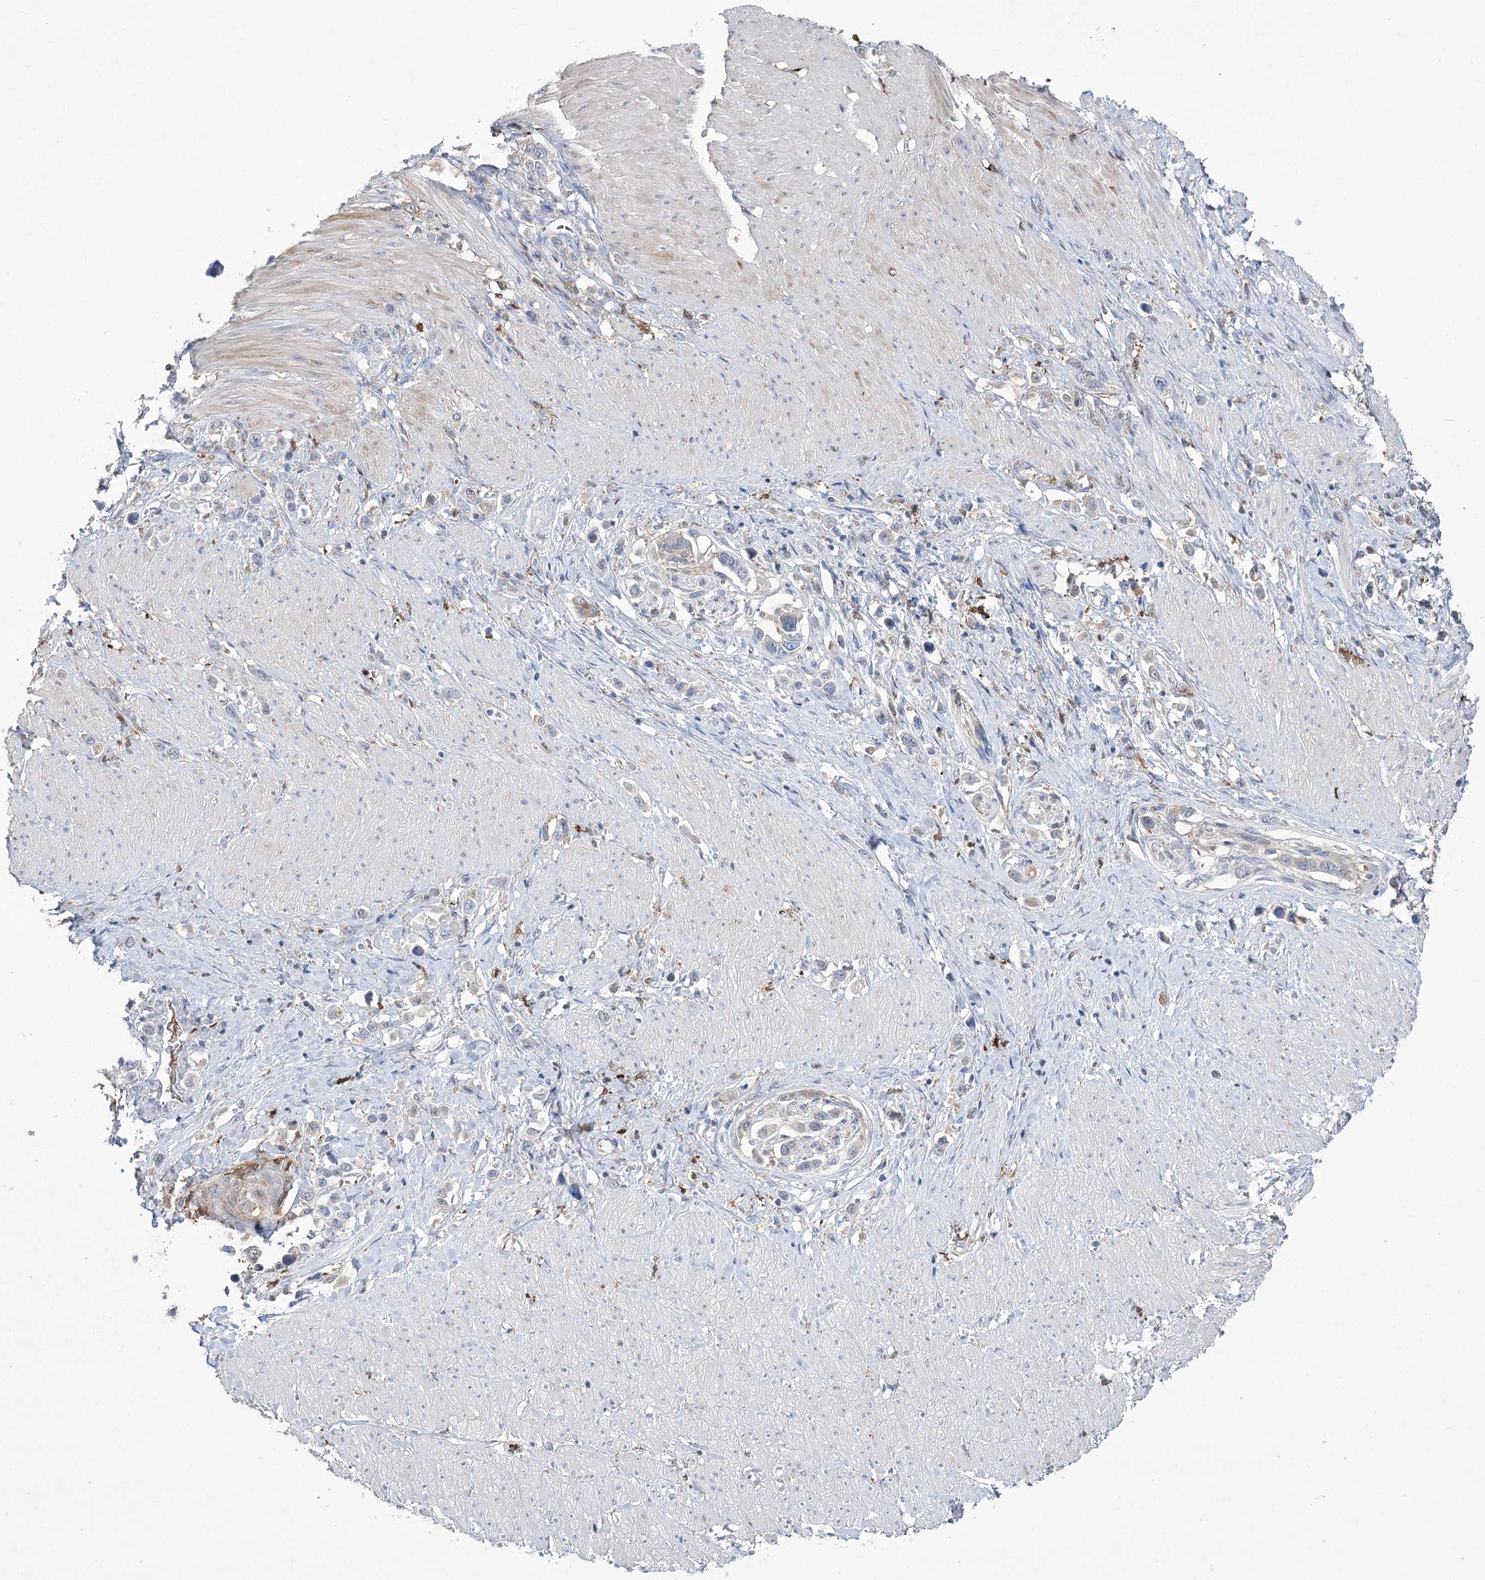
{"staining": {"intensity": "negative", "quantity": "none", "location": "none"}, "tissue": "stomach cancer", "cell_type": "Tumor cells", "image_type": "cancer", "snomed": [{"axis": "morphology", "description": "Normal tissue, NOS"}, {"axis": "morphology", "description": "Adenocarcinoma, NOS"}, {"axis": "topography", "description": "Stomach, upper"}, {"axis": "topography", "description": "Stomach"}], "caption": "Human stomach cancer (adenocarcinoma) stained for a protein using immunohistochemistry displays no staining in tumor cells.", "gene": "ZNF622", "patient": {"sex": "female", "age": 65}}